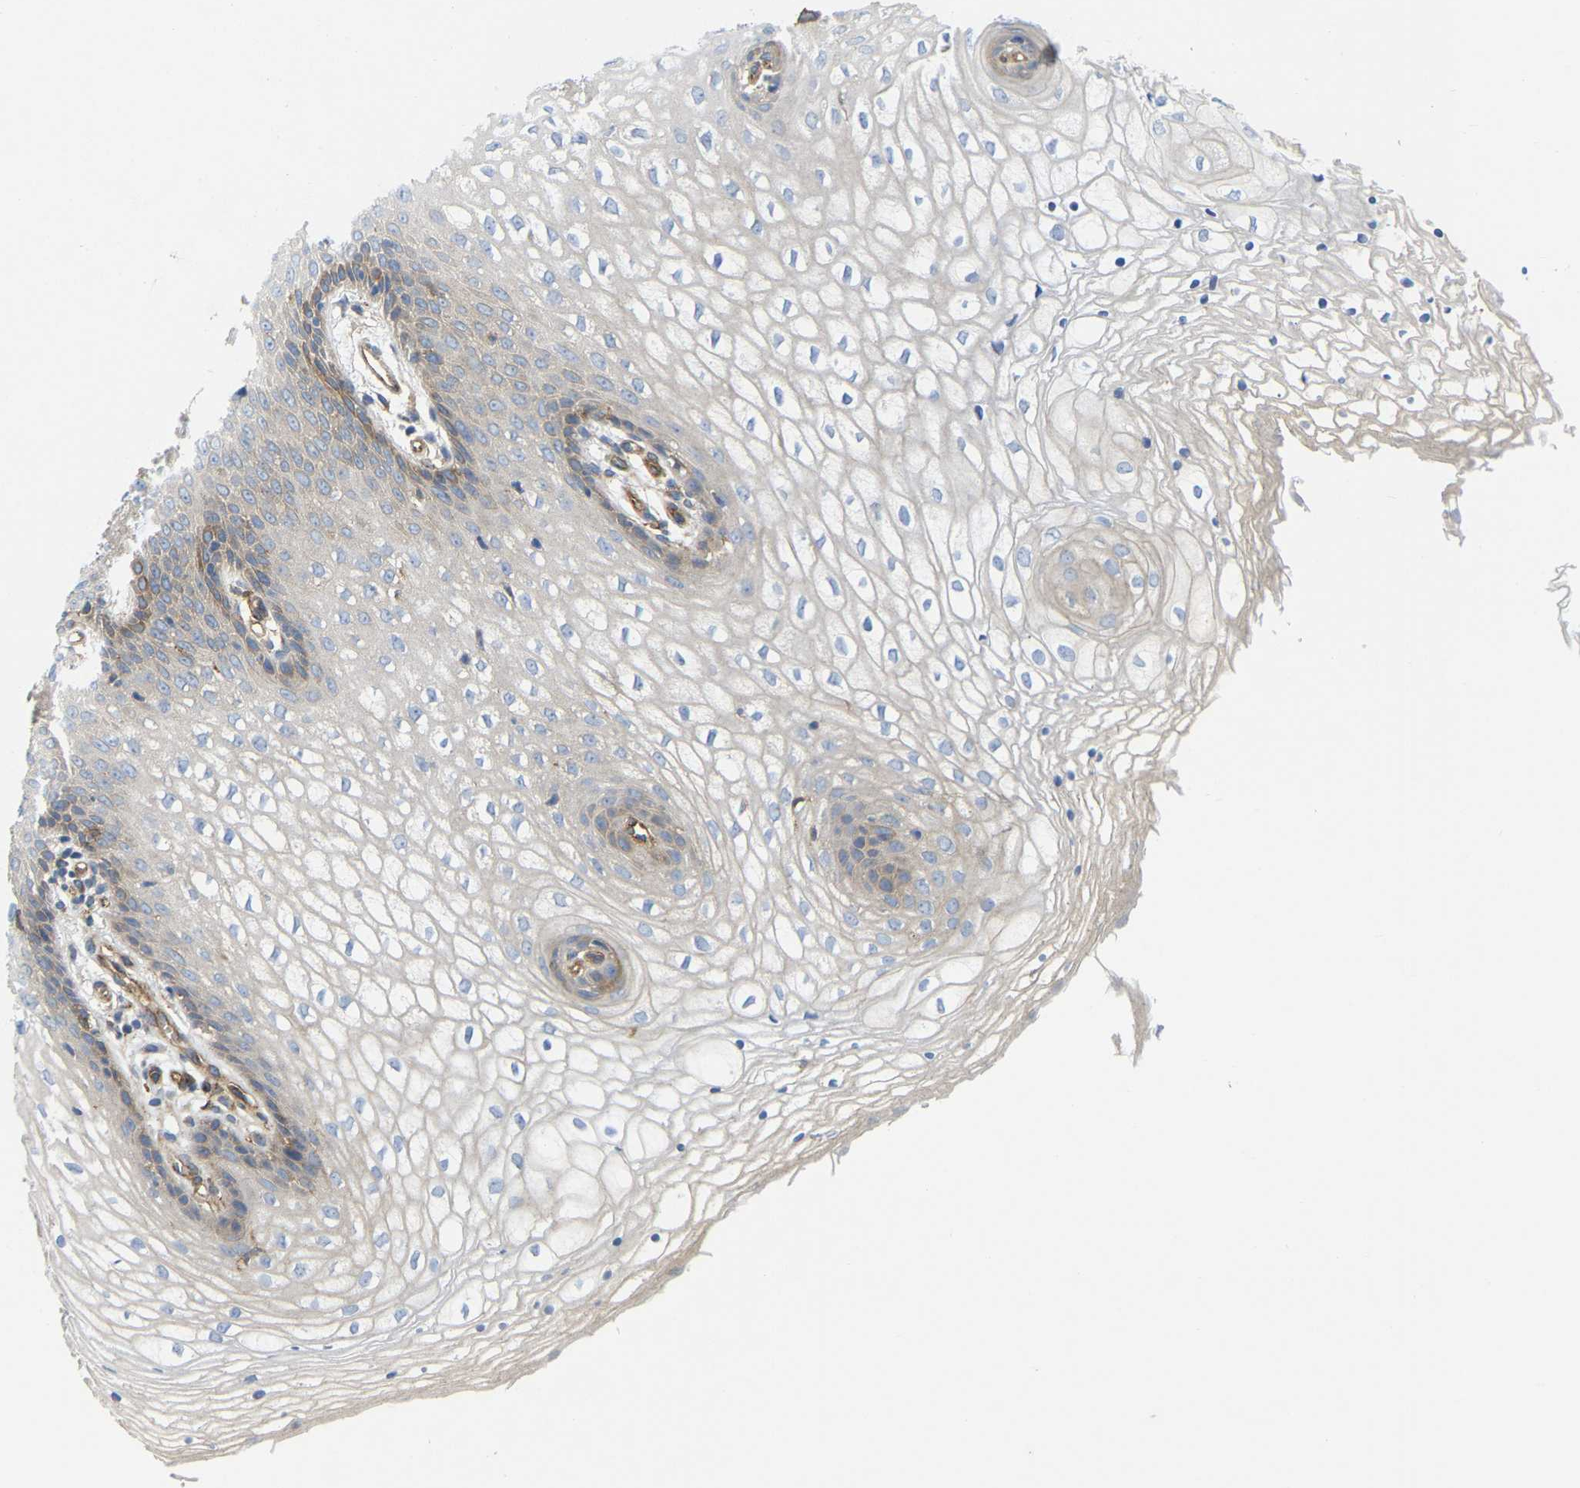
{"staining": {"intensity": "strong", "quantity": ">75%", "location": "cytoplasmic/membranous"}, "tissue": "vagina", "cell_type": "Squamous epithelial cells", "image_type": "normal", "snomed": [{"axis": "morphology", "description": "Normal tissue, NOS"}, {"axis": "topography", "description": "Vagina"}], "caption": "Immunohistochemistry photomicrograph of unremarkable vagina: human vagina stained using immunohistochemistry (IHC) shows high levels of strong protein expression localized specifically in the cytoplasmic/membranous of squamous epithelial cells, appearing as a cytoplasmic/membranous brown color.", "gene": "PICALM", "patient": {"sex": "female", "age": 34}}